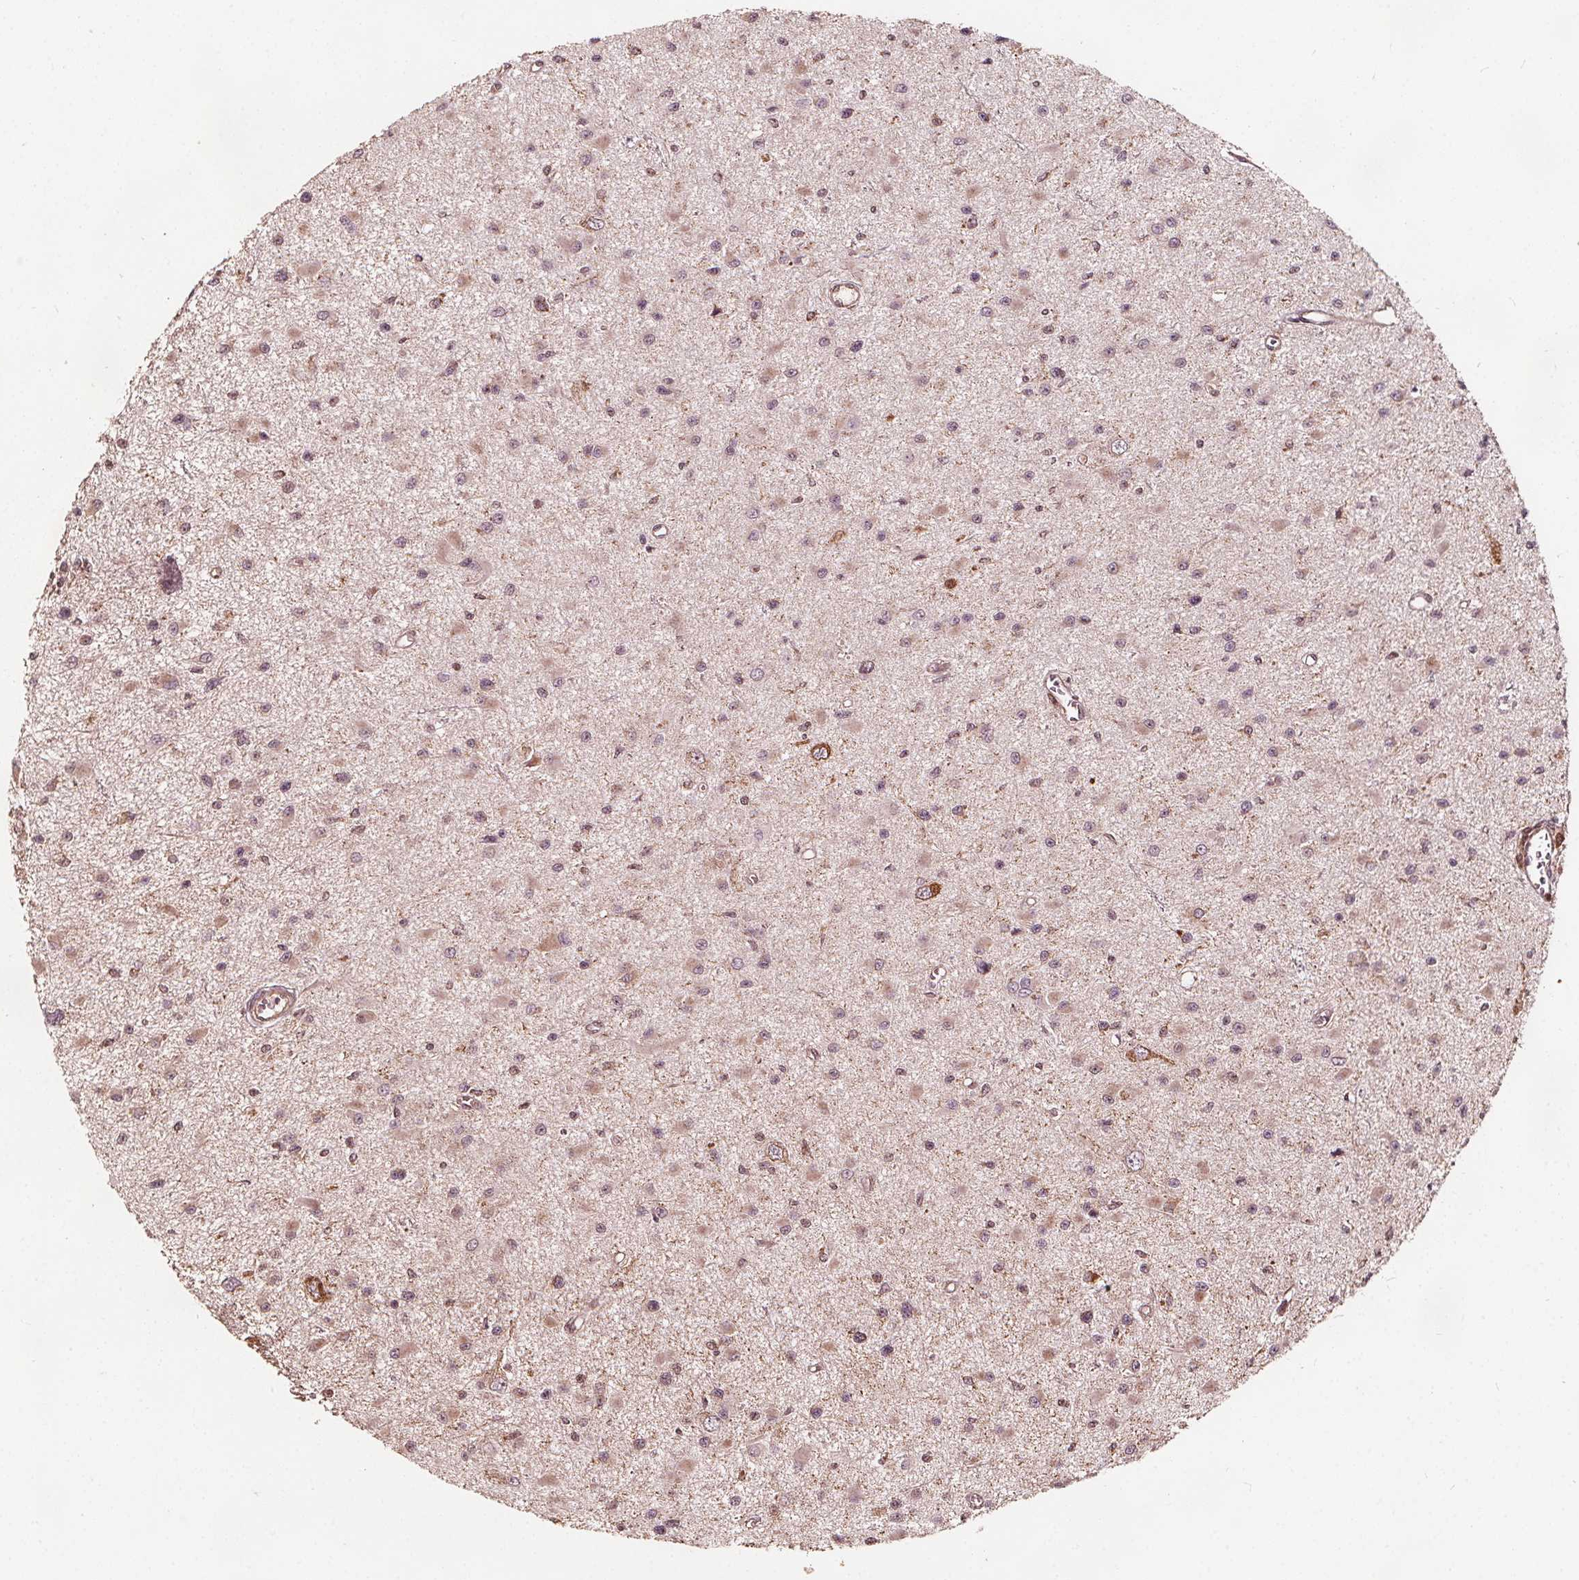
{"staining": {"intensity": "weak", "quantity": "25%-75%", "location": "cytoplasmic/membranous"}, "tissue": "glioma", "cell_type": "Tumor cells", "image_type": "cancer", "snomed": [{"axis": "morphology", "description": "Glioma, malignant, High grade"}, {"axis": "topography", "description": "Brain"}], "caption": "Human malignant glioma (high-grade) stained with a protein marker displays weak staining in tumor cells.", "gene": "AIP", "patient": {"sex": "male", "age": 54}}